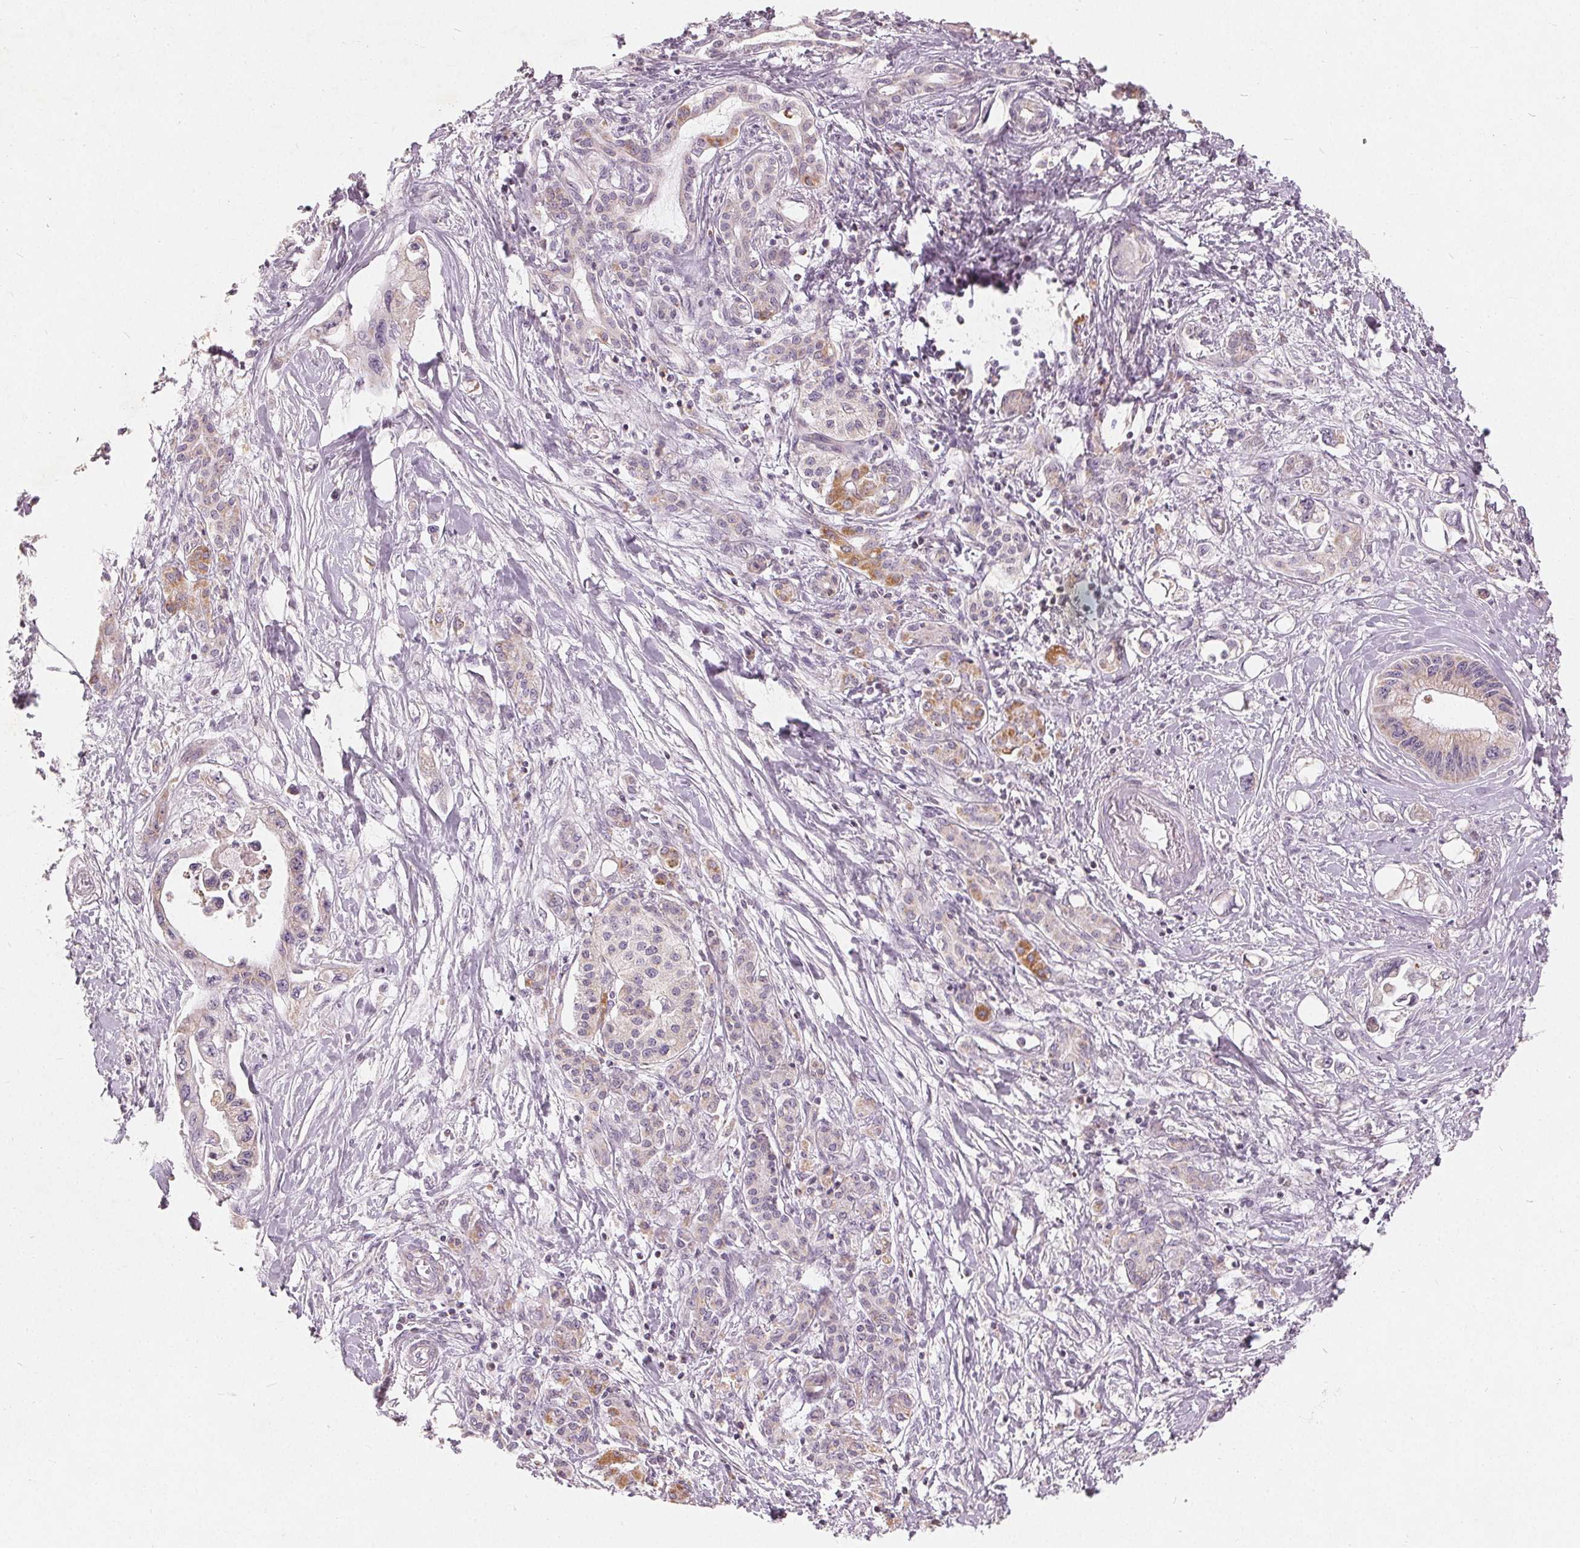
{"staining": {"intensity": "weak", "quantity": "<25%", "location": "cytoplasmic/membranous"}, "tissue": "pancreatic cancer", "cell_type": "Tumor cells", "image_type": "cancer", "snomed": [{"axis": "morphology", "description": "Adenocarcinoma, NOS"}, {"axis": "topography", "description": "Pancreas"}], "caption": "This is a image of immunohistochemistry staining of adenocarcinoma (pancreatic), which shows no positivity in tumor cells.", "gene": "TRIM60", "patient": {"sex": "male", "age": 61}}